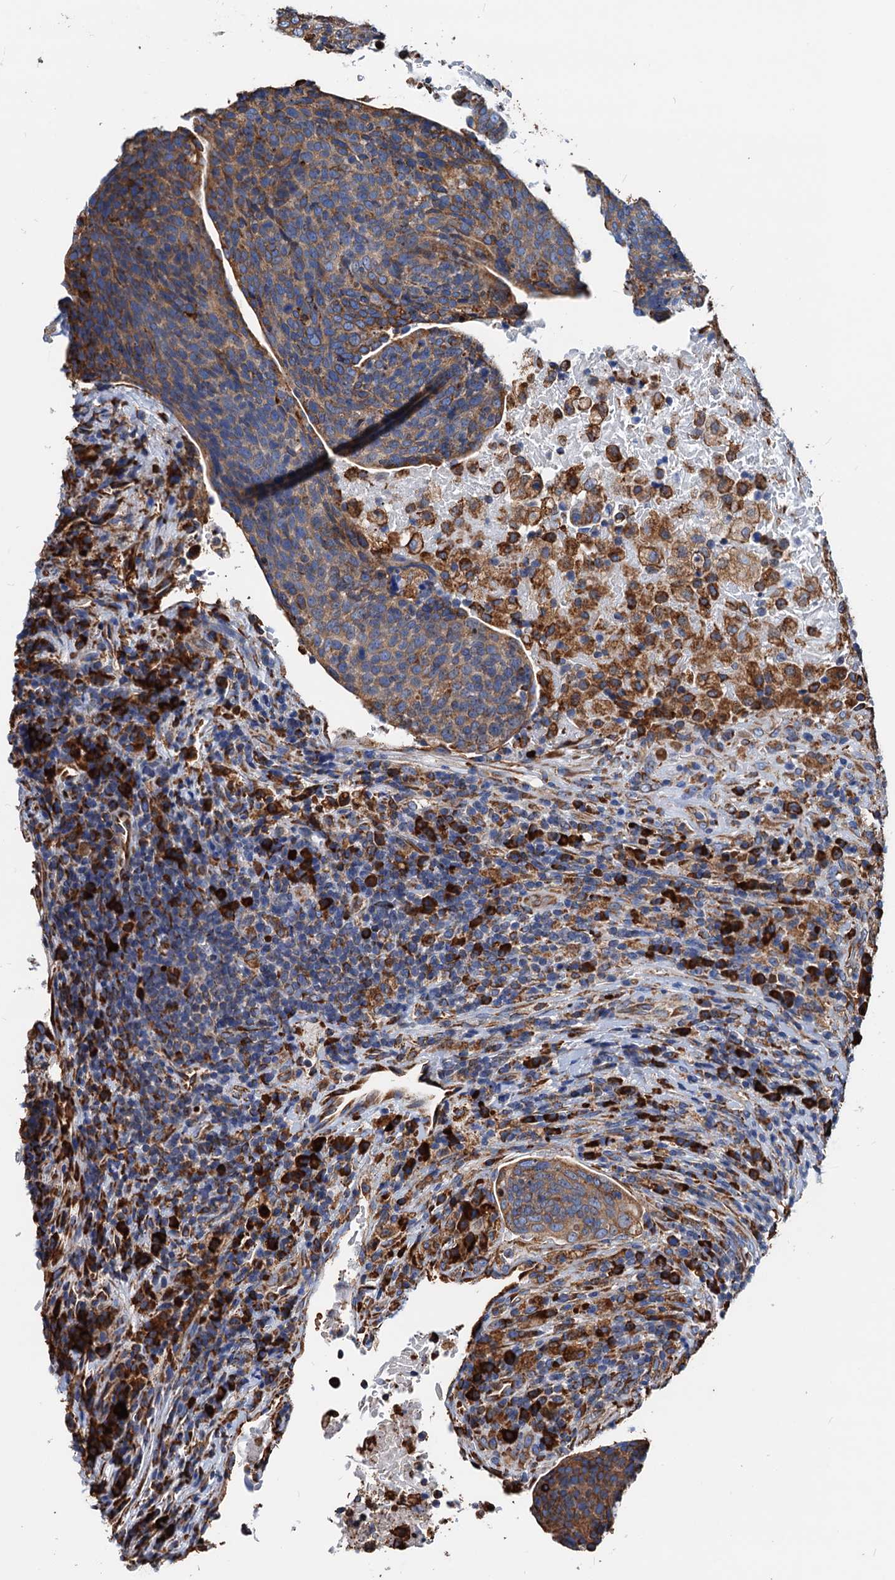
{"staining": {"intensity": "weak", "quantity": "25%-75%", "location": "cytoplasmic/membranous"}, "tissue": "head and neck cancer", "cell_type": "Tumor cells", "image_type": "cancer", "snomed": [{"axis": "morphology", "description": "Squamous cell carcinoma, NOS"}, {"axis": "morphology", "description": "Squamous cell carcinoma, metastatic, NOS"}, {"axis": "topography", "description": "Lymph node"}, {"axis": "topography", "description": "Head-Neck"}], "caption": "An immunohistochemistry (IHC) histopathology image of tumor tissue is shown. Protein staining in brown labels weak cytoplasmic/membranous positivity in head and neck cancer (squamous cell carcinoma) within tumor cells. The protein is shown in brown color, while the nuclei are stained blue.", "gene": "HSPA5", "patient": {"sex": "male", "age": 62}}